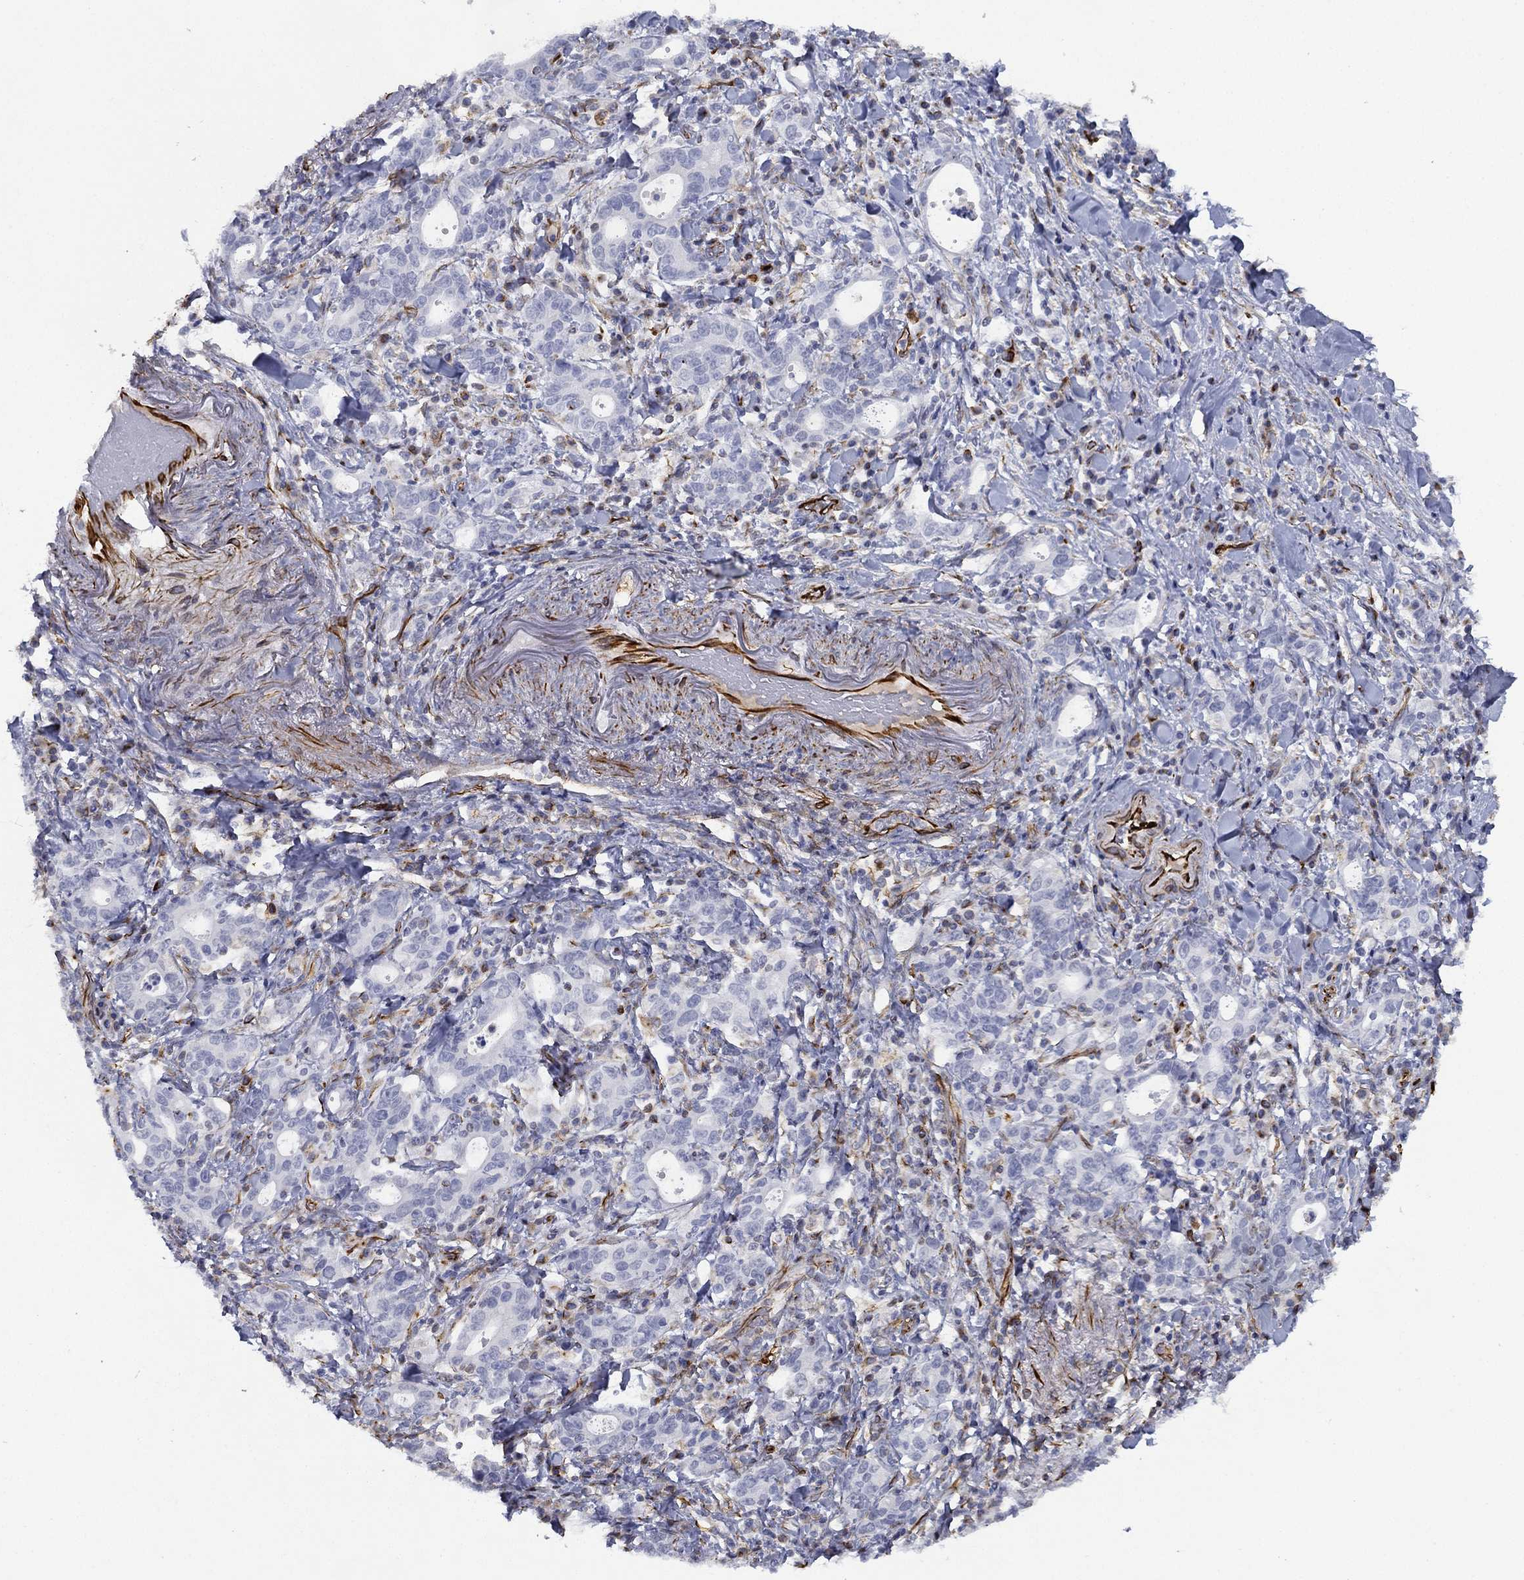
{"staining": {"intensity": "negative", "quantity": "none", "location": "none"}, "tissue": "stomach cancer", "cell_type": "Tumor cells", "image_type": "cancer", "snomed": [{"axis": "morphology", "description": "Adenocarcinoma, NOS"}, {"axis": "topography", "description": "Stomach"}], "caption": "Immunohistochemistry (IHC) photomicrograph of human stomach adenocarcinoma stained for a protein (brown), which reveals no positivity in tumor cells.", "gene": "MAS1", "patient": {"sex": "male", "age": 79}}